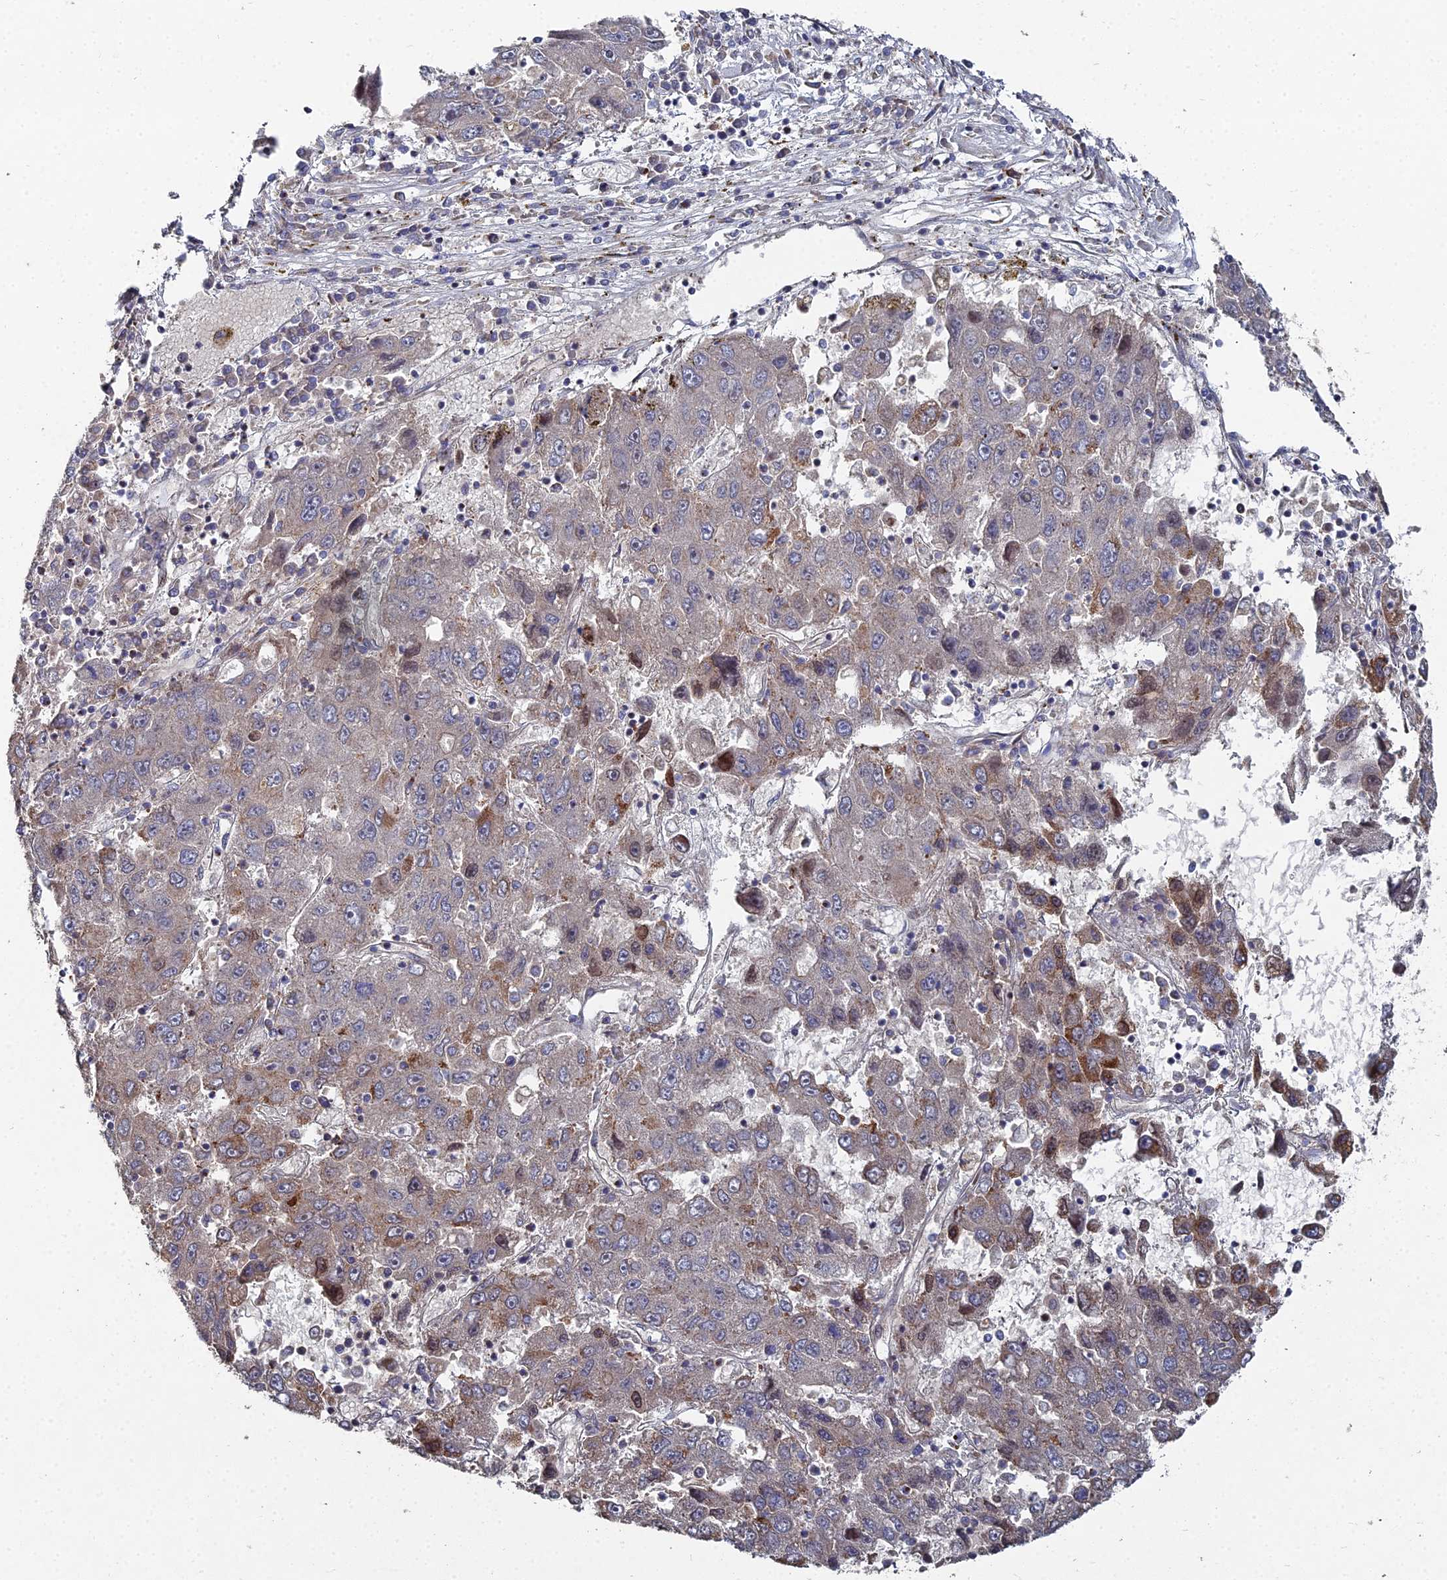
{"staining": {"intensity": "weak", "quantity": "<25%", "location": "cytoplasmic/membranous"}, "tissue": "liver cancer", "cell_type": "Tumor cells", "image_type": "cancer", "snomed": [{"axis": "morphology", "description": "Carcinoma, Hepatocellular, NOS"}, {"axis": "topography", "description": "Liver"}], "caption": "This image is of hepatocellular carcinoma (liver) stained with immunohistochemistry to label a protein in brown with the nuclei are counter-stained blue. There is no expression in tumor cells.", "gene": "SGMS1", "patient": {"sex": "male", "age": 49}}